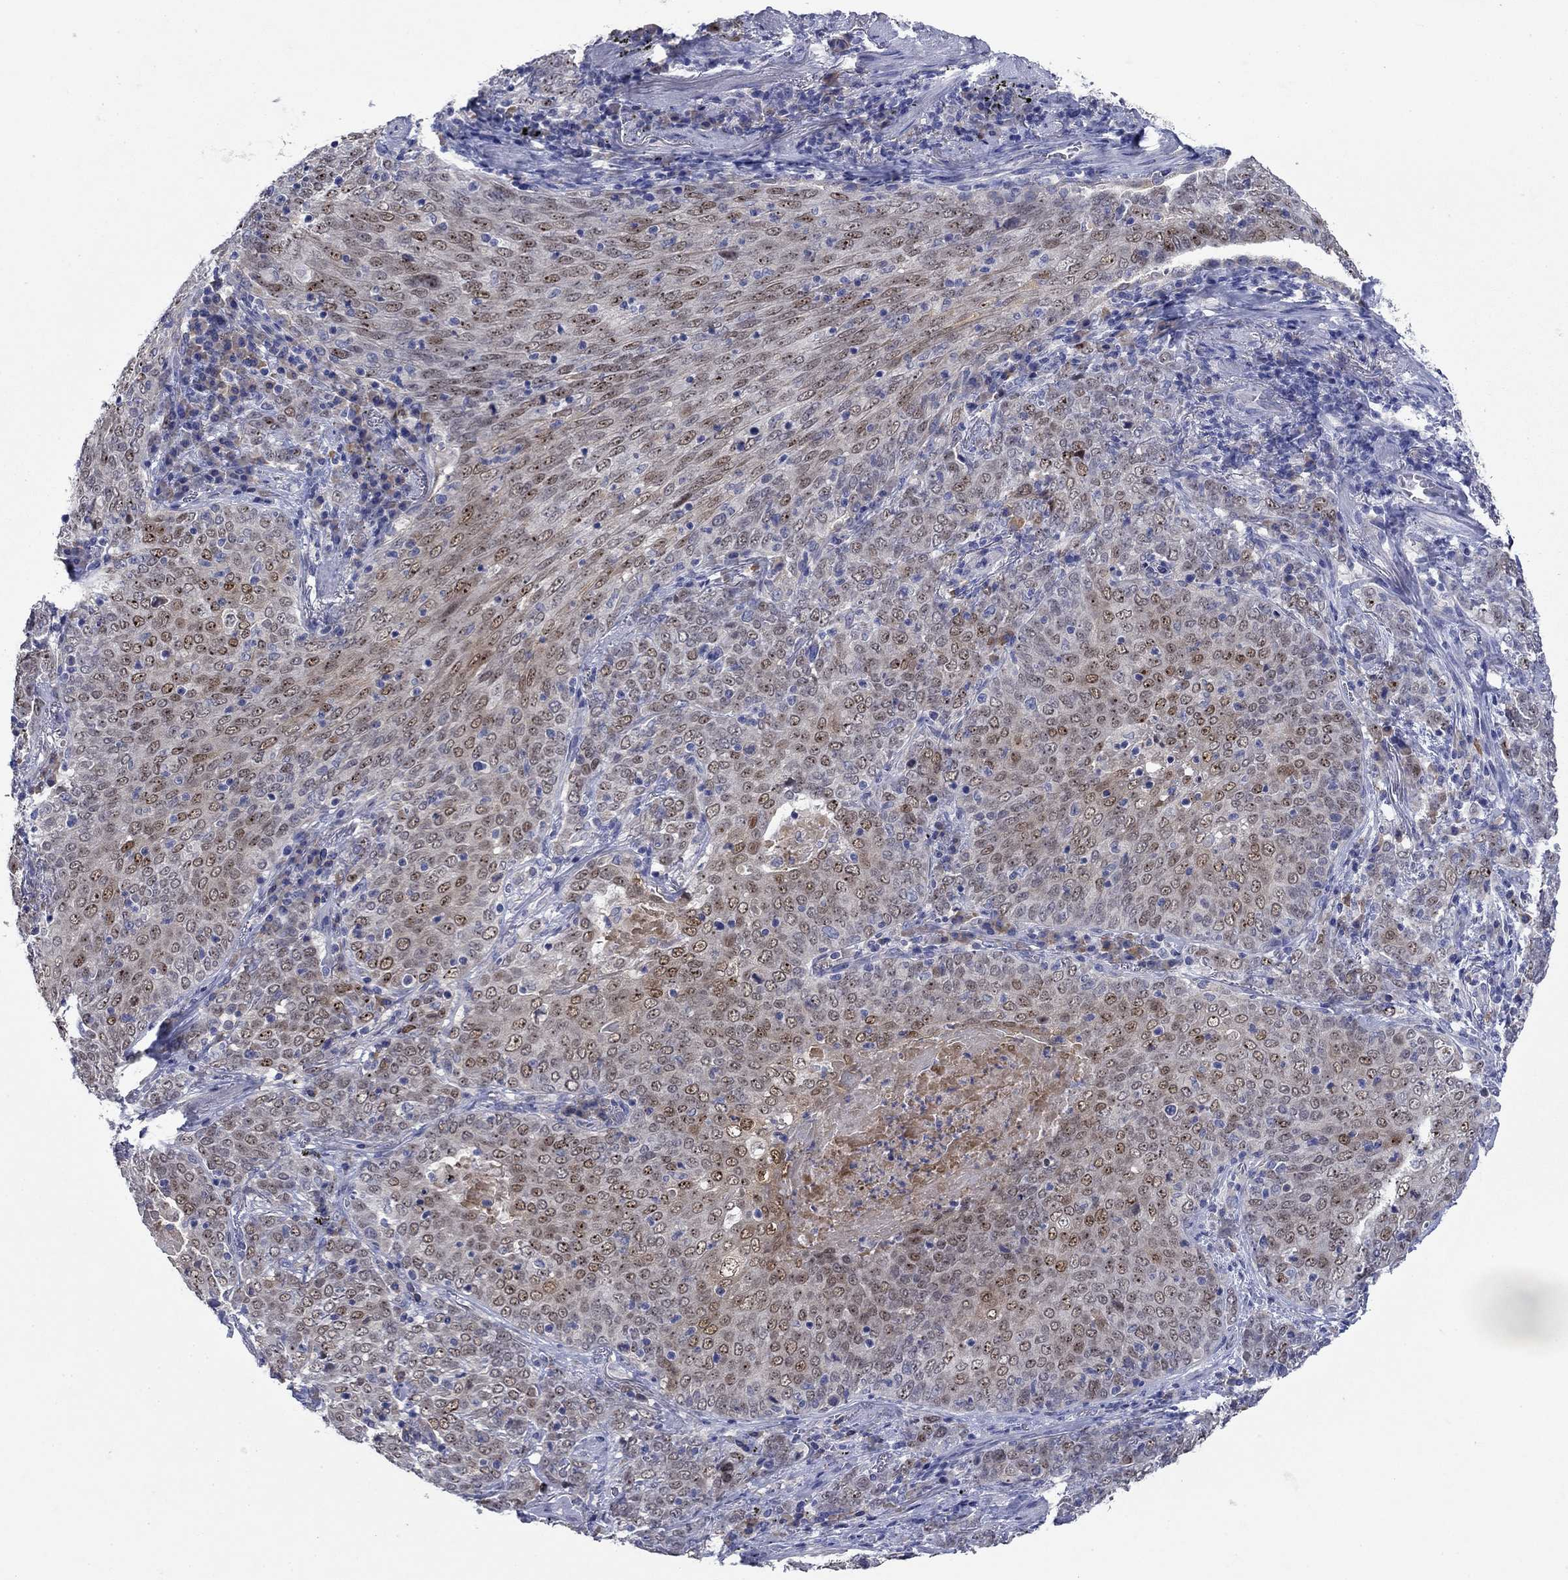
{"staining": {"intensity": "weak", "quantity": "25%-75%", "location": "cytoplasmic/membranous"}, "tissue": "lung cancer", "cell_type": "Tumor cells", "image_type": "cancer", "snomed": [{"axis": "morphology", "description": "Squamous cell carcinoma, NOS"}, {"axis": "topography", "description": "Lung"}], "caption": "This micrograph shows IHC staining of human lung squamous cell carcinoma, with low weak cytoplasmic/membranous staining in approximately 25%-75% of tumor cells.", "gene": "SULT2B1", "patient": {"sex": "male", "age": 82}}